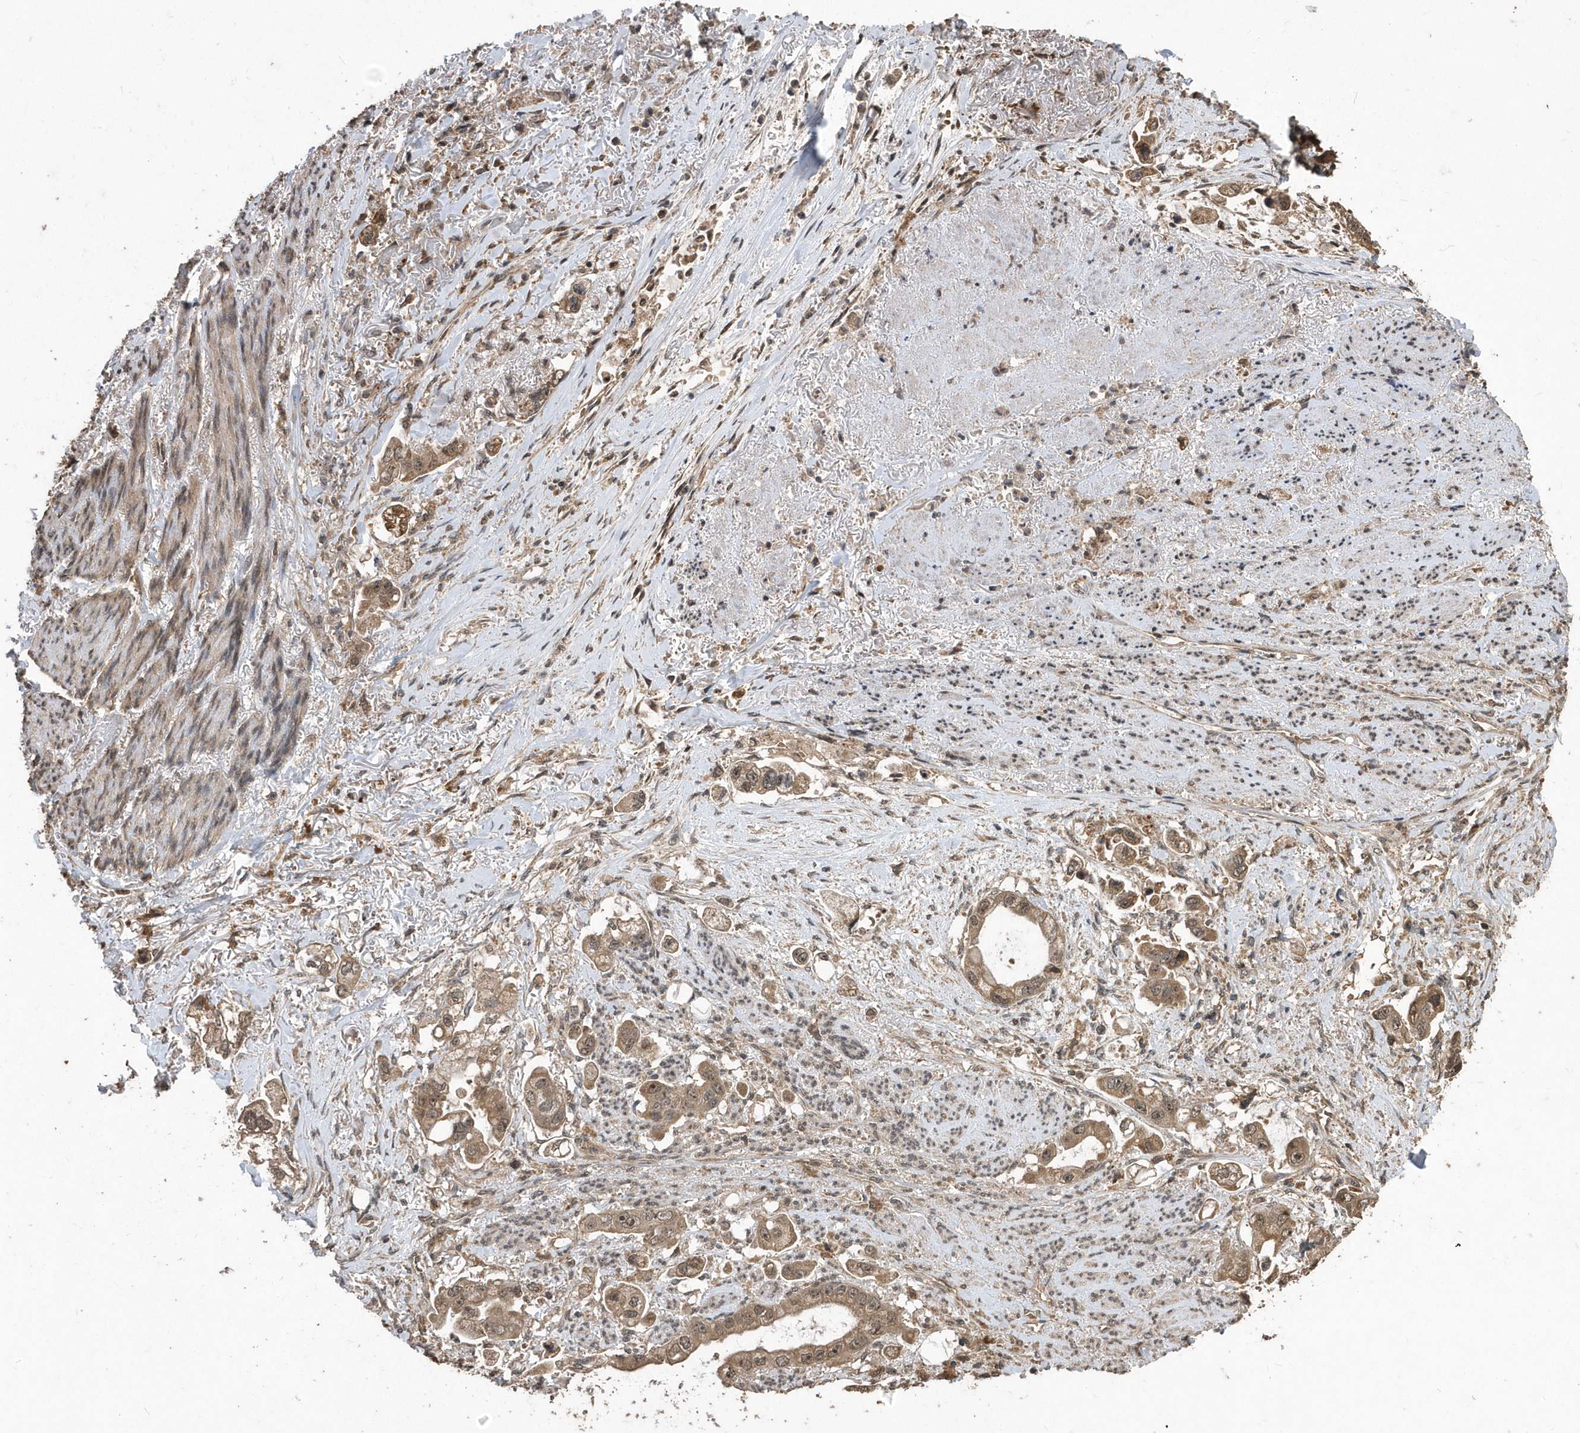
{"staining": {"intensity": "weak", "quantity": ">75%", "location": "cytoplasmic/membranous"}, "tissue": "stomach cancer", "cell_type": "Tumor cells", "image_type": "cancer", "snomed": [{"axis": "morphology", "description": "Adenocarcinoma, NOS"}, {"axis": "topography", "description": "Stomach"}], "caption": "Protein staining shows weak cytoplasmic/membranous positivity in about >75% of tumor cells in stomach cancer.", "gene": "WASHC5", "patient": {"sex": "male", "age": 62}}